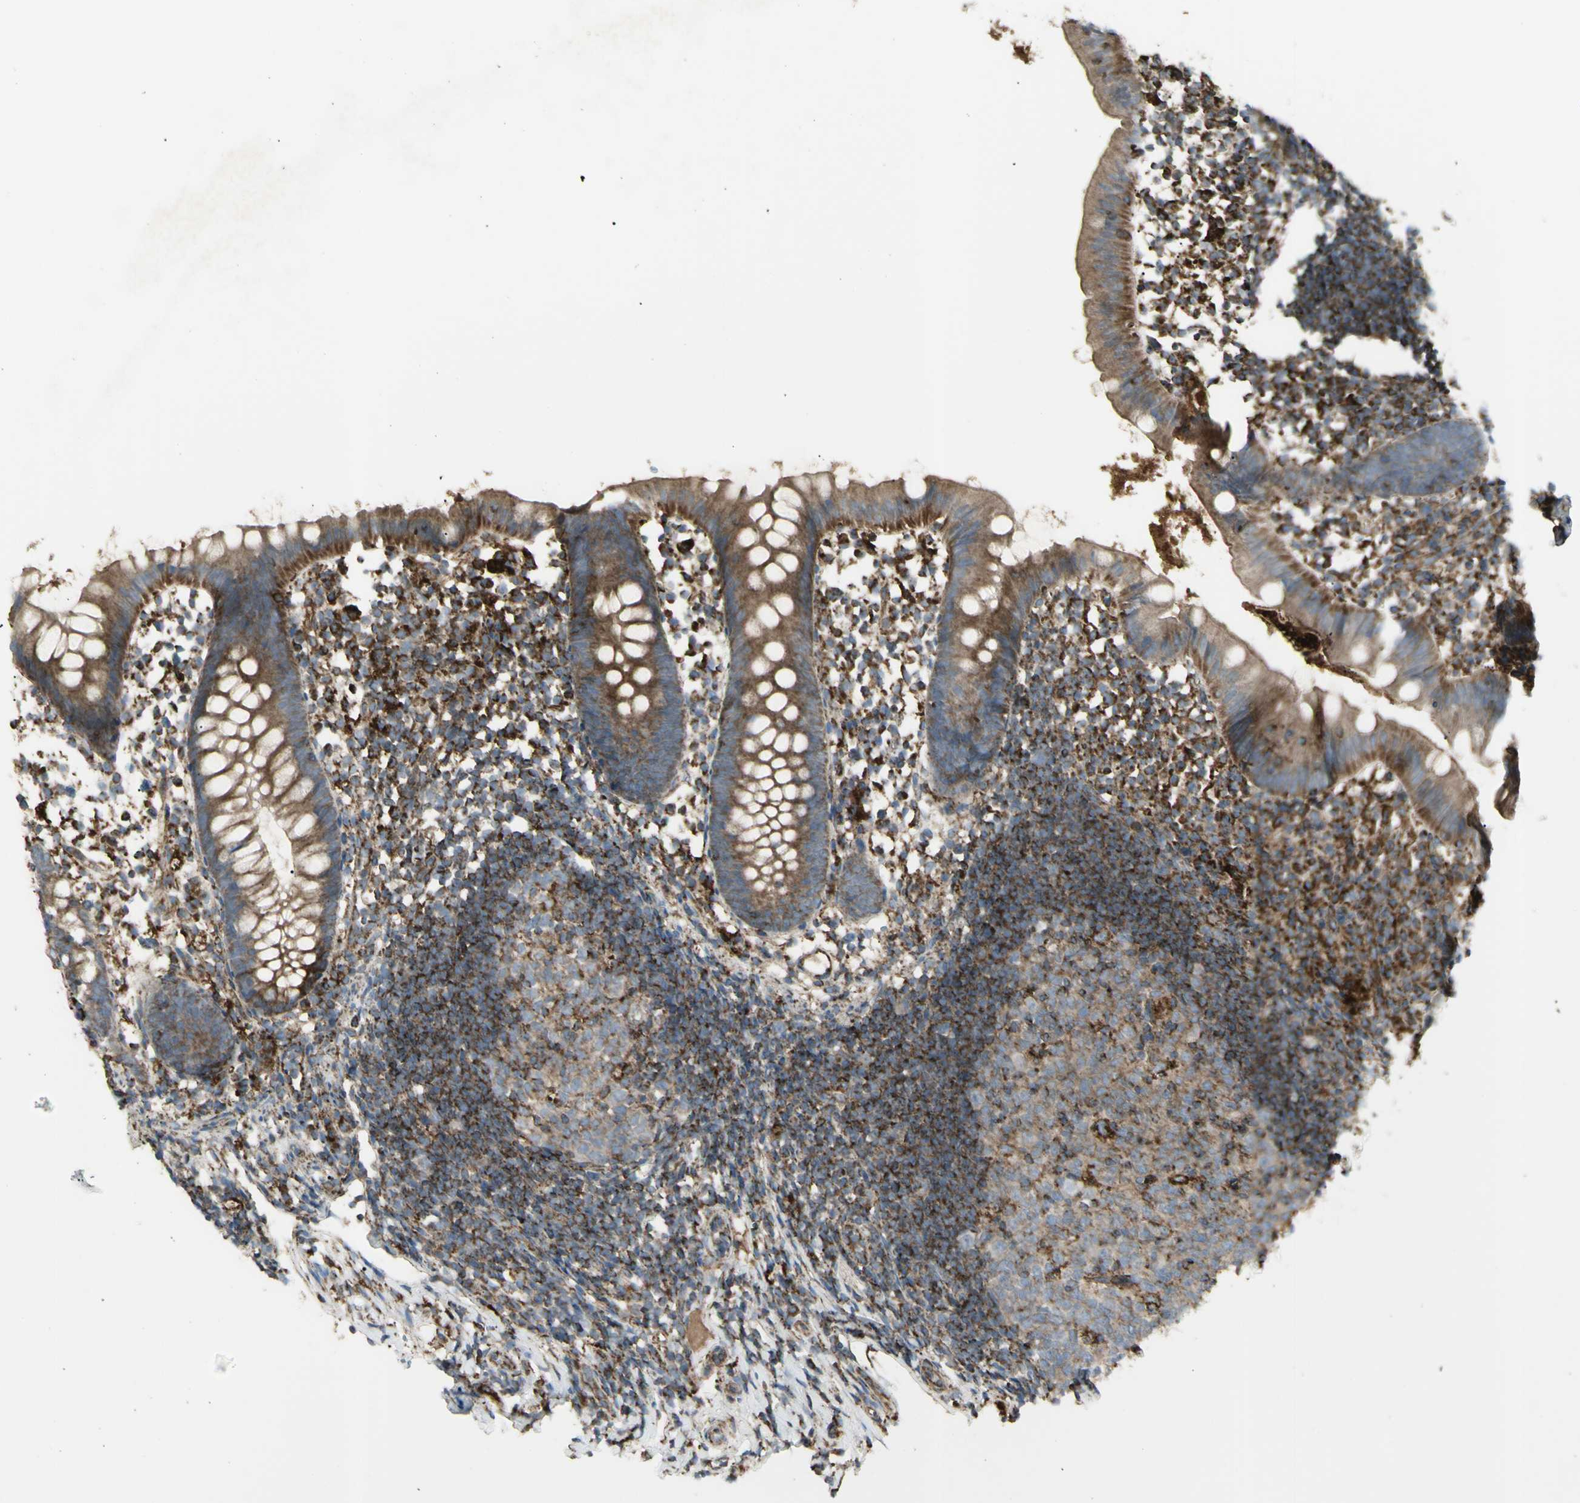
{"staining": {"intensity": "strong", "quantity": ">75%", "location": "cytoplasmic/membranous"}, "tissue": "appendix", "cell_type": "Glandular cells", "image_type": "normal", "snomed": [{"axis": "morphology", "description": "Normal tissue, NOS"}, {"axis": "topography", "description": "Appendix"}], "caption": "Glandular cells show strong cytoplasmic/membranous expression in about >75% of cells in unremarkable appendix.", "gene": "CYB5R1", "patient": {"sex": "female", "age": 20}}